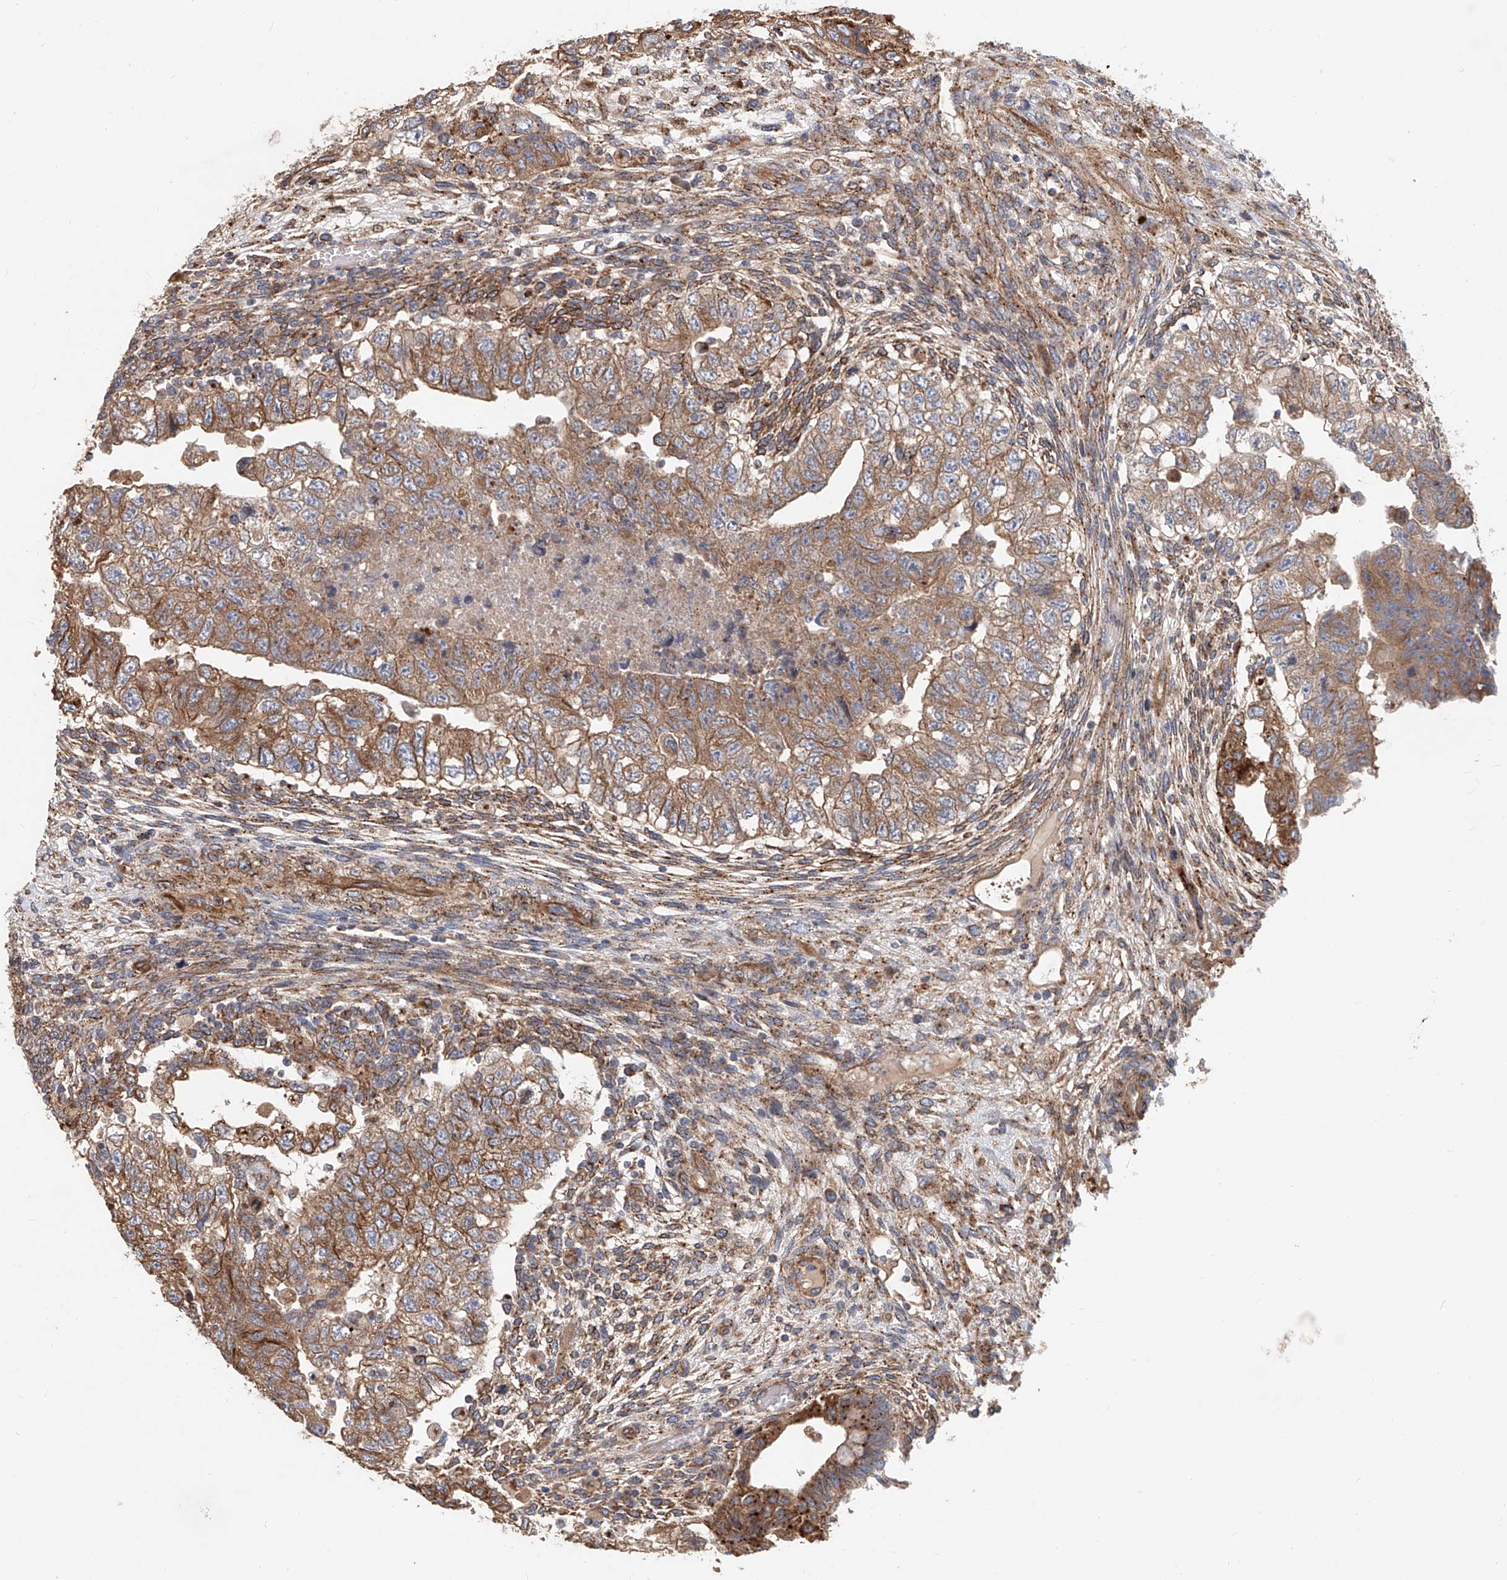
{"staining": {"intensity": "moderate", "quantity": ">75%", "location": "cytoplasmic/membranous"}, "tissue": "testis cancer", "cell_type": "Tumor cells", "image_type": "cancer", "snomed": [{"axis": "morphology", "description": "Carcinoma, Embryonal, NOS"}, {"axis": "topography", "description": "Testis"}], "caption": "DAB immunohistochemical staining of human embryonal carcinoma (testis) demonstrates moderate cytoplasmic/membranous protein positivity in approximately >75% of tumor cells.", "gene": "HGSNAT", "patient": {"sex": "male", "age": 36}}